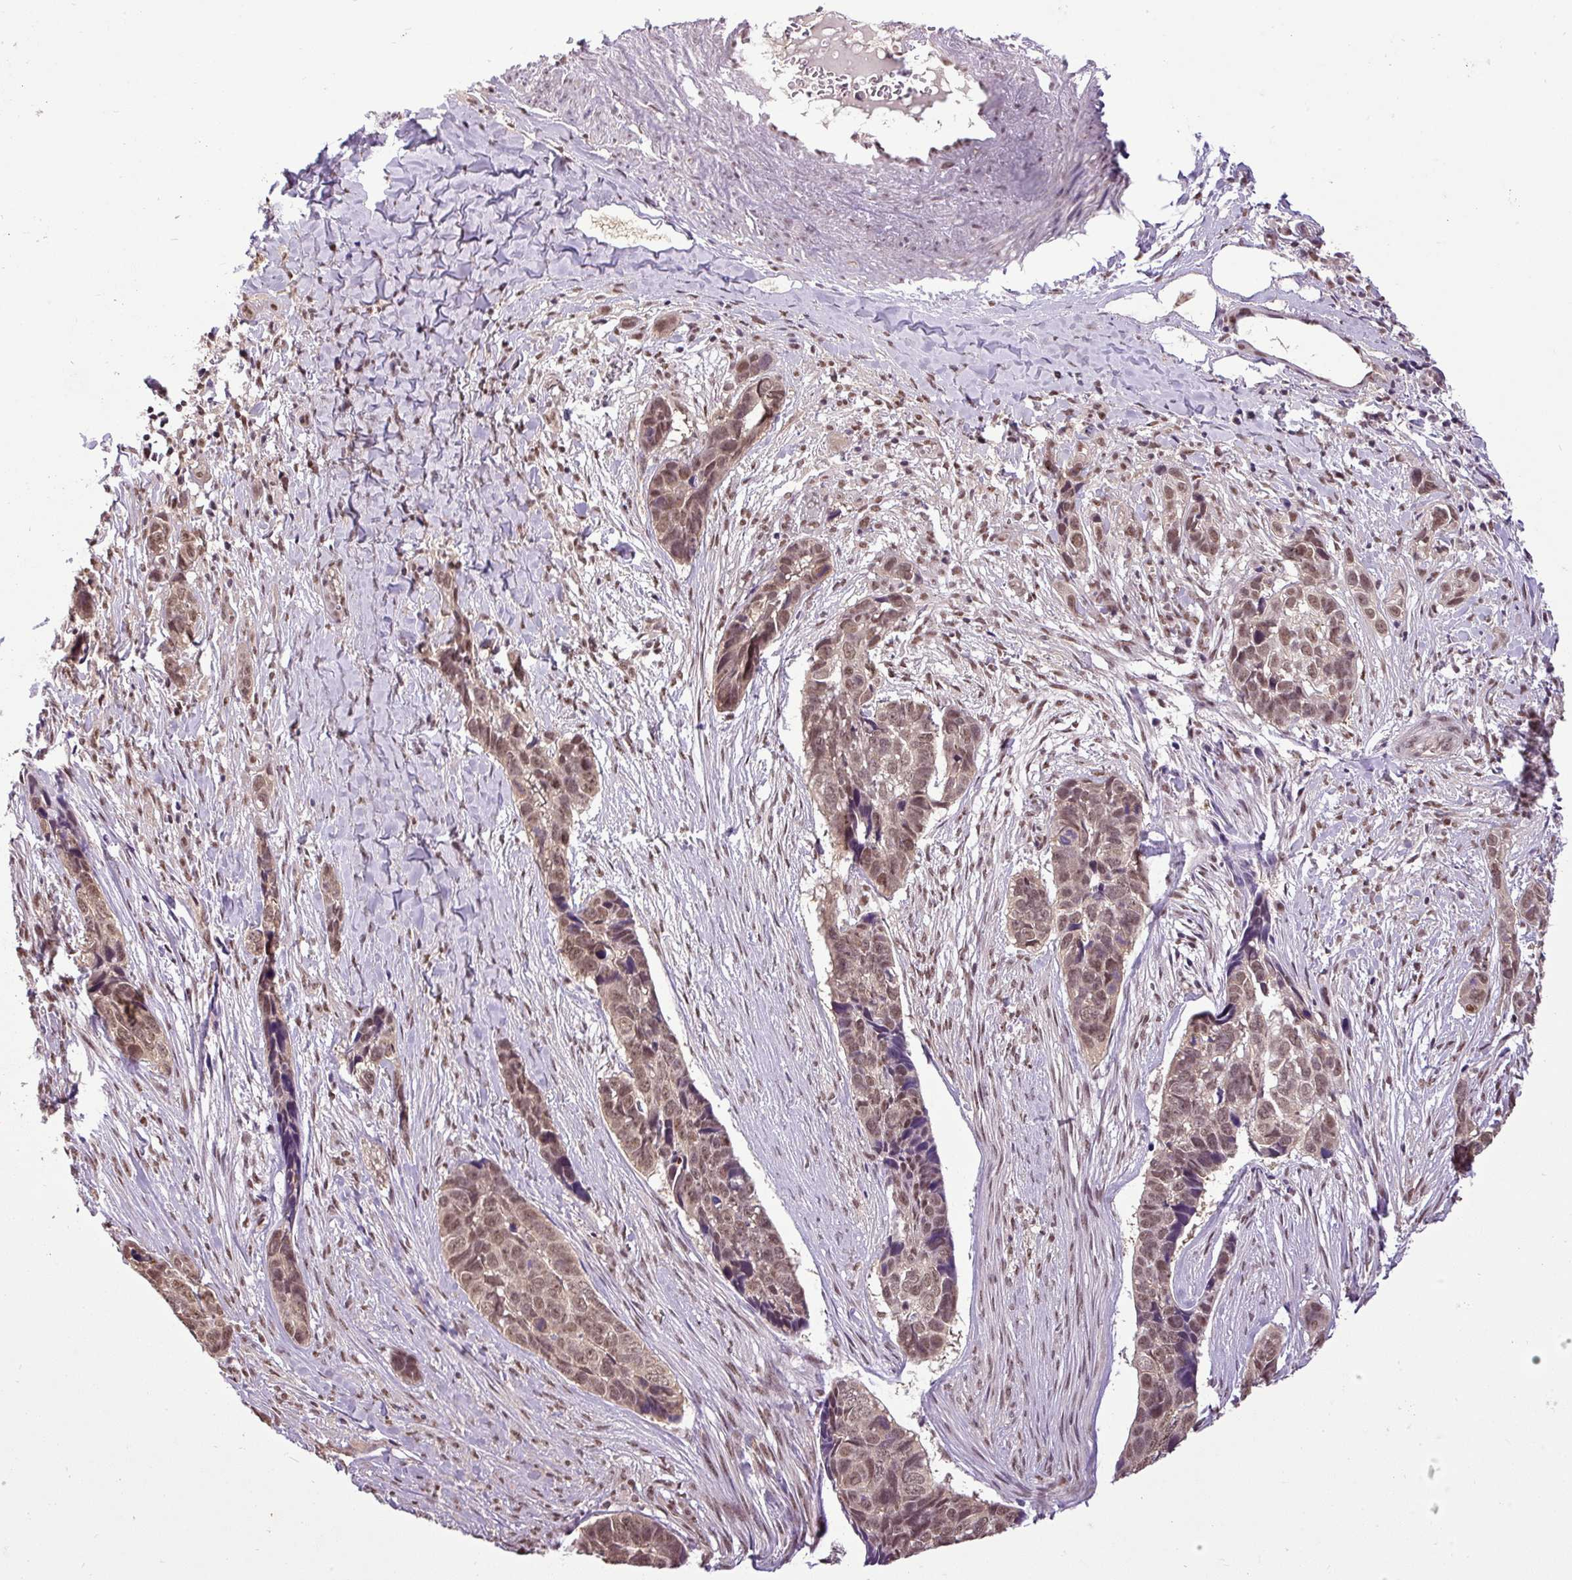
{"staining": {"intensity": "moderate", "quantity": ">75%", "location": "nuclear"}, "tissue": "skin cancer", "cell_type": "Tumor cells", "image_type": "cancer", "snomed": [{"axis": "morphology", "description": "Basal cell carcinoma"}, {"axis": "topography", "description": "Skin"}], "caption": "This micrograph demonstrates IHC staining of human basal cell carcinoma (skin), with medium moderate nuclear staining in about >75% of tumor cells.", "gene": "MFHAS1", "patient": {"sex": "female", "age": 82}}